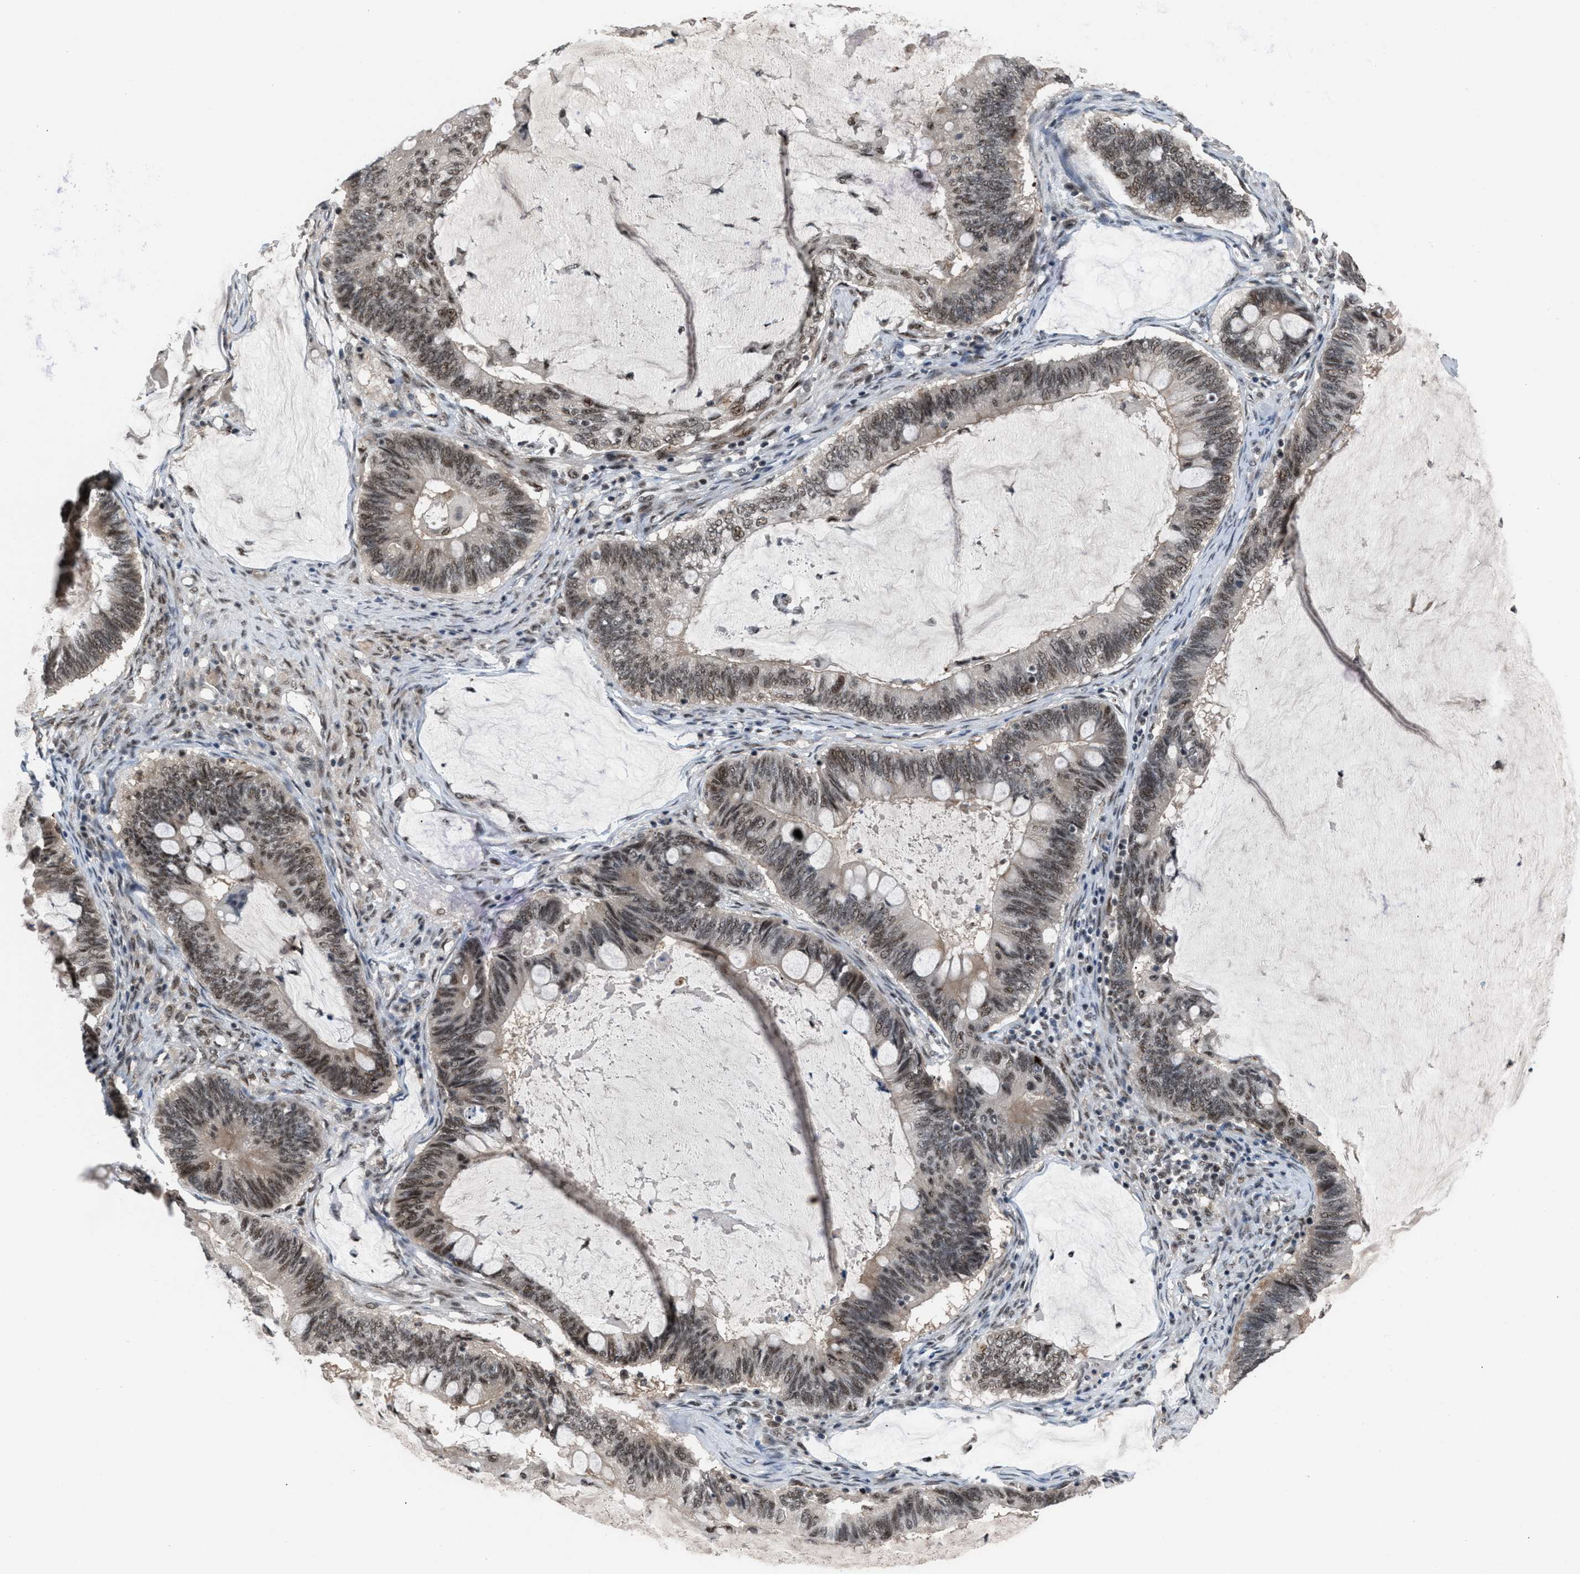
{"staining": {"intensity": "weak", "quantity": ">75%", "location": "nuclear"}, "tissue": "ovarian cancer", "cell_type": "Tumor cells", "image_type": "cancer", "snomed": [{"axis": "morphology", "description": "Cystadenocarcinoma, mucinous, NOS"}, {"axis": "topography", "description": "Ovary"}], "caption": "Brown immunohistochemical staining in human ovarian cancer (mucinous cystadenocarcinoma) exhibits weak nuclear positivity in about >75% of tumor cells. (DAB (3,3'-diaminobenzidine) = brown stain, brightfield microscopy at high magnification).", "gene": "PRPF4", "patient": {"sex": "female", "age": 61}}